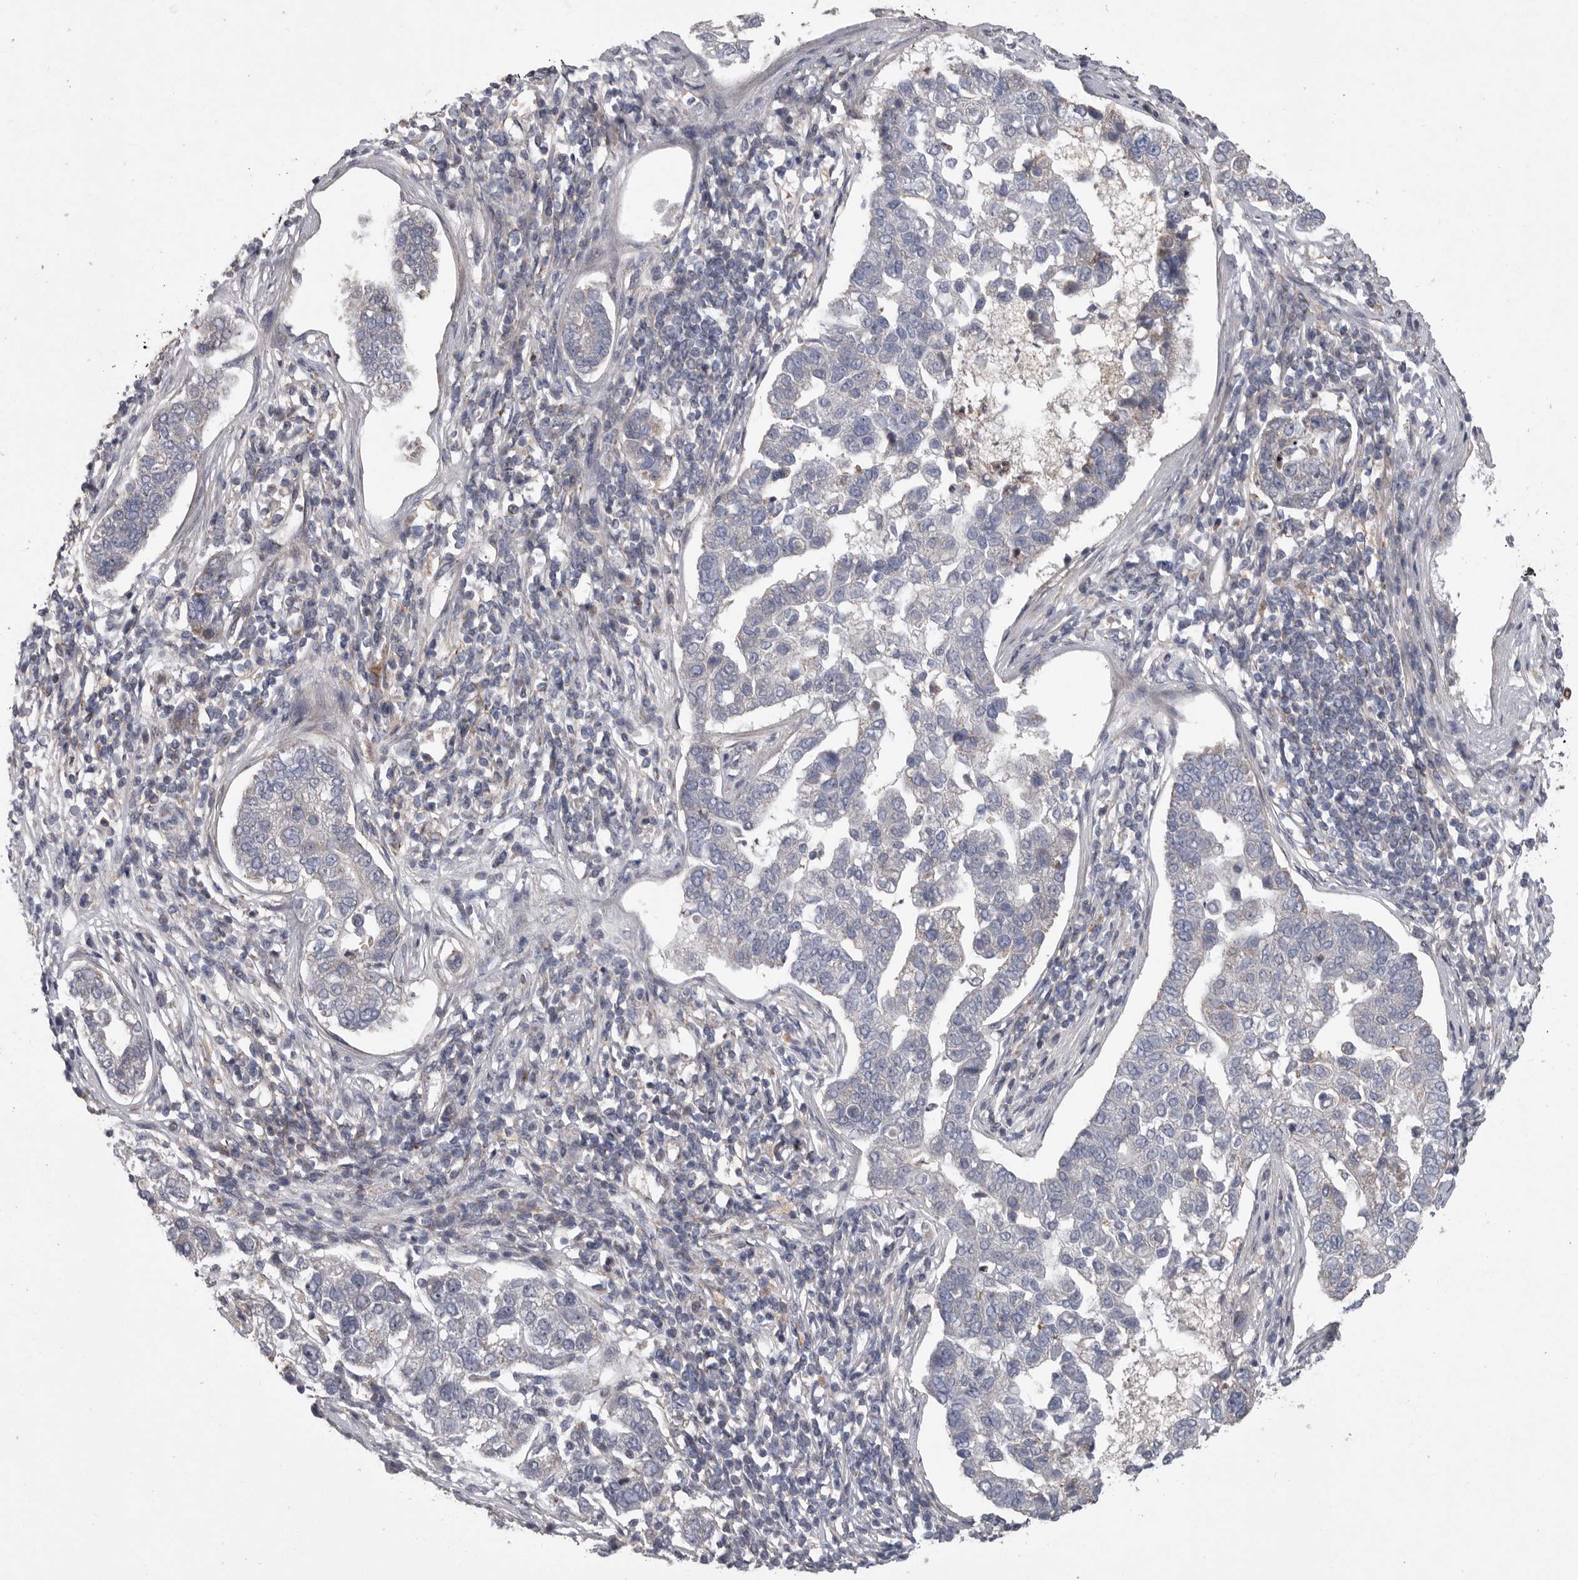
{"staining": {"intensity": "negative", "quantity": "none", "location": "none"}, "tissue": "pancreatic cancer", "cell_type": "Tumor cells", "image_type": "cancer", "snomed": [{"axis": "morphology", "description": "Adenocarcinoma, NOS"}, {"axis": "topography", "description": "Pancreas"}], "caption": "Tumor cells are negative for protein expression in human pancreatic cancer (adenocarcinoma).", "gene": "CRP", "patient": {"sex": "female", "age": 61}}